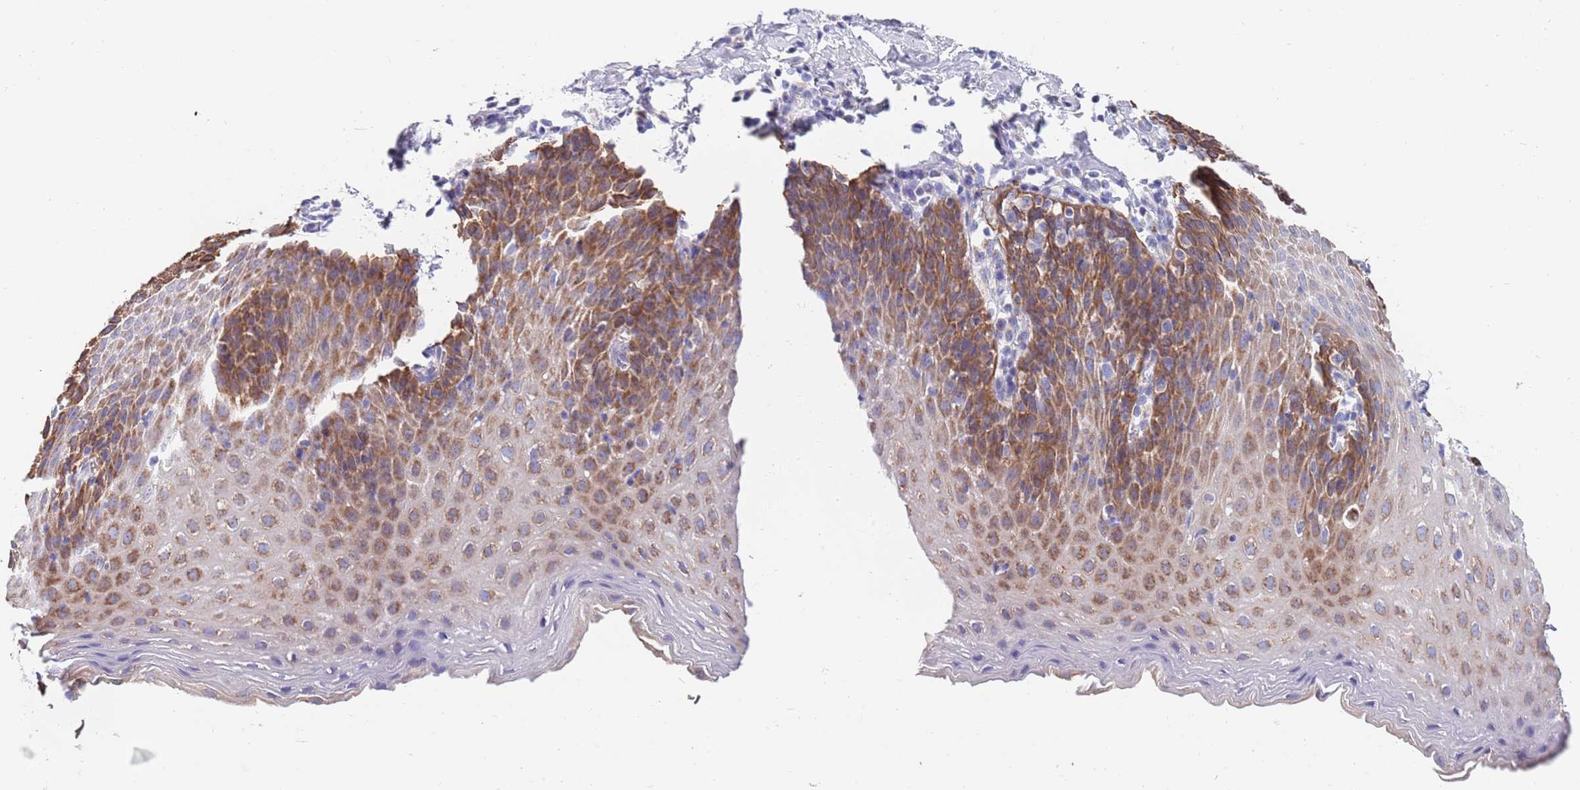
{"staining": {"intensity": "strong", "quantity": ">75%", "location": "cytoplasmic/membranous"}, "tissue": "esophagus", "cell_type": "Squamous epithelial cells", "image_type": "normal", "snomed": [{"axis": "morphology", "description": "Normal tissue, NOS"}, {"axis": "topography", "description": "Esophagus"}], "caption": "The histopathology image shows staining of benign esophagus, revealing strong cytoplasmic/membranous protein expression (brown color) within squamous epithelial cells.", "gene": "EMC8", "patient": {"sex": "female", "age": 61}}